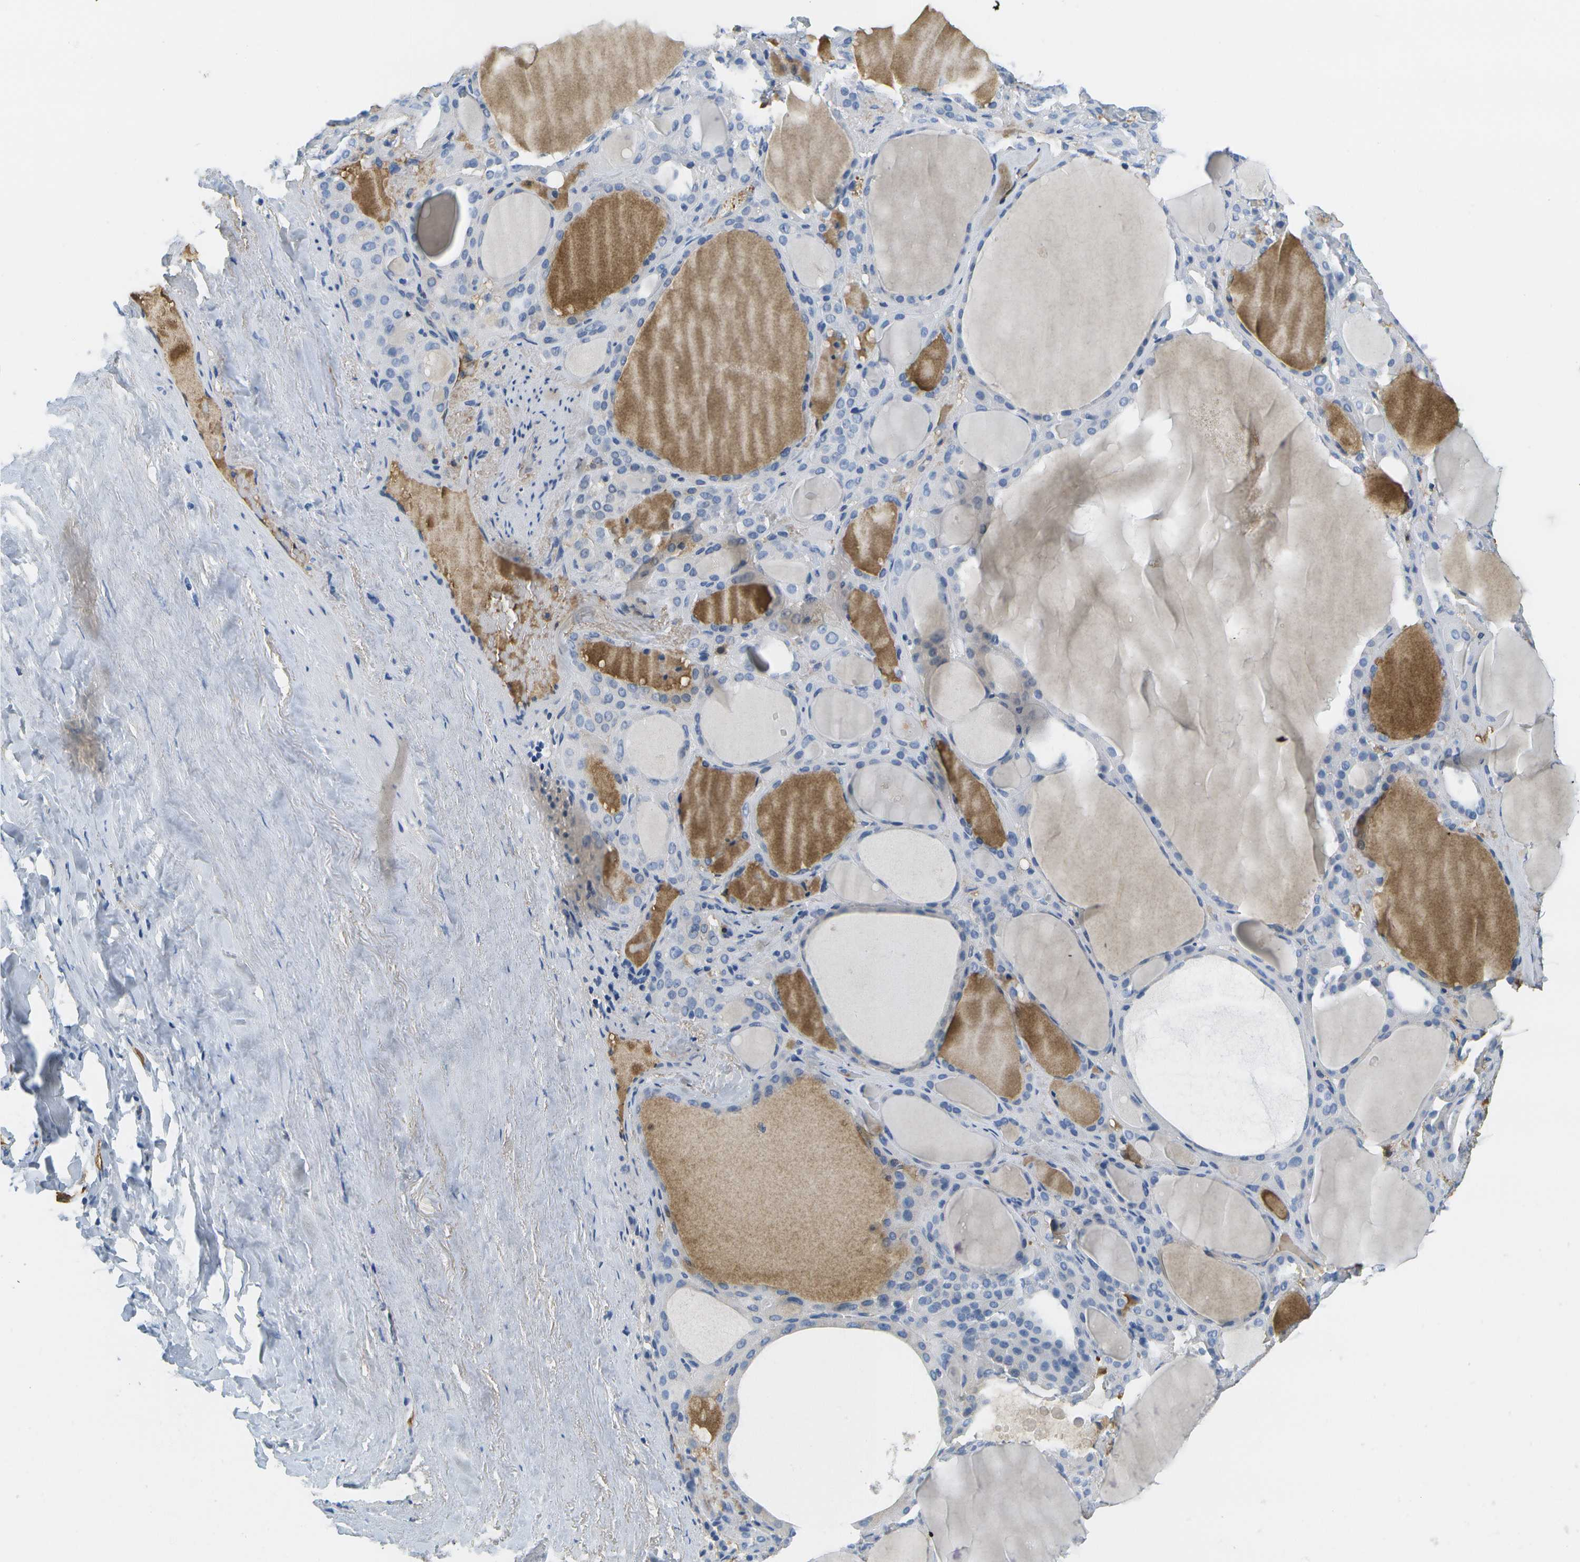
{"staining": {"intensity": "negative", "quantity": "none", "location": "none"}, "tissue": "thyroid gland", "cell_type": "Glandular cells", "image_type": "normal", "snomed": [{"axis": "morphology", "description": "Normal tissue, NOS"}, {"axis": "morphology", "description": "Carcinoma, NOS"}, {"axis": "topography", "description": "Thyroid gland"}], "caption": "A high-resolution histopathology image shows immunohistochemistry (IHC) staining of benign thyroid gland, which displays no significant expression in glandular cells. Nuclei are stained in blue.", "gene": "SERPINA1", "patient": {"sex": "female", "age": 86}}